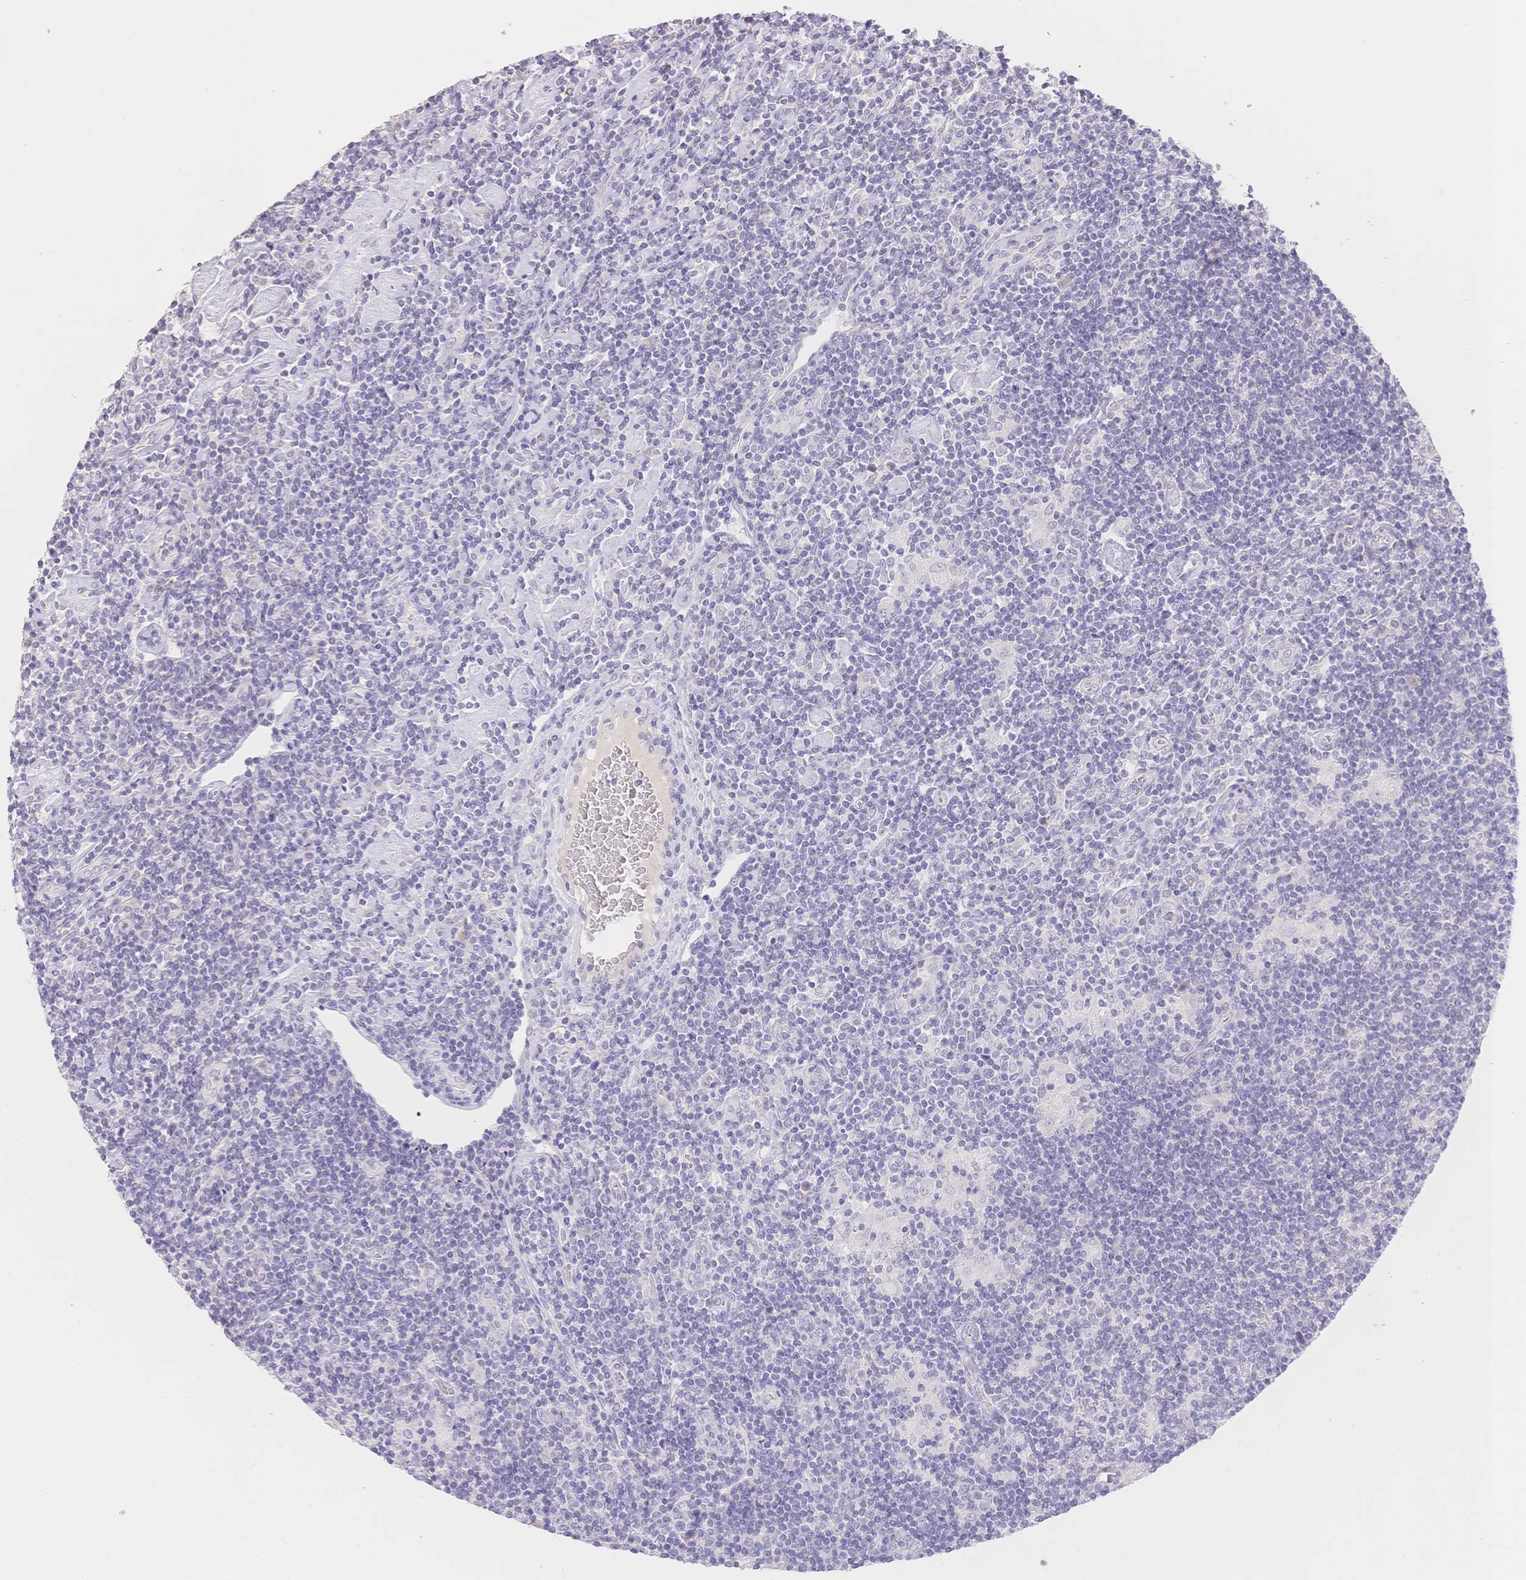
{"staining": {"intensity": "negative", "quantity": "none", "location": "none"}, "tissue": "lymphoma", "cell_type": "Tumor cells", "image_type": "cancer", "snomed": [{"axis": "morphology", "description": "Hodgkin's disease, NOS"}, {"axis": "topography", "description": "Lymph node"}], "caption": "Tumor cells are negative for brown protein staining in lymphoma.", "gene": "SUV39H2", "patient": {"sex": "male", "age": 40}}